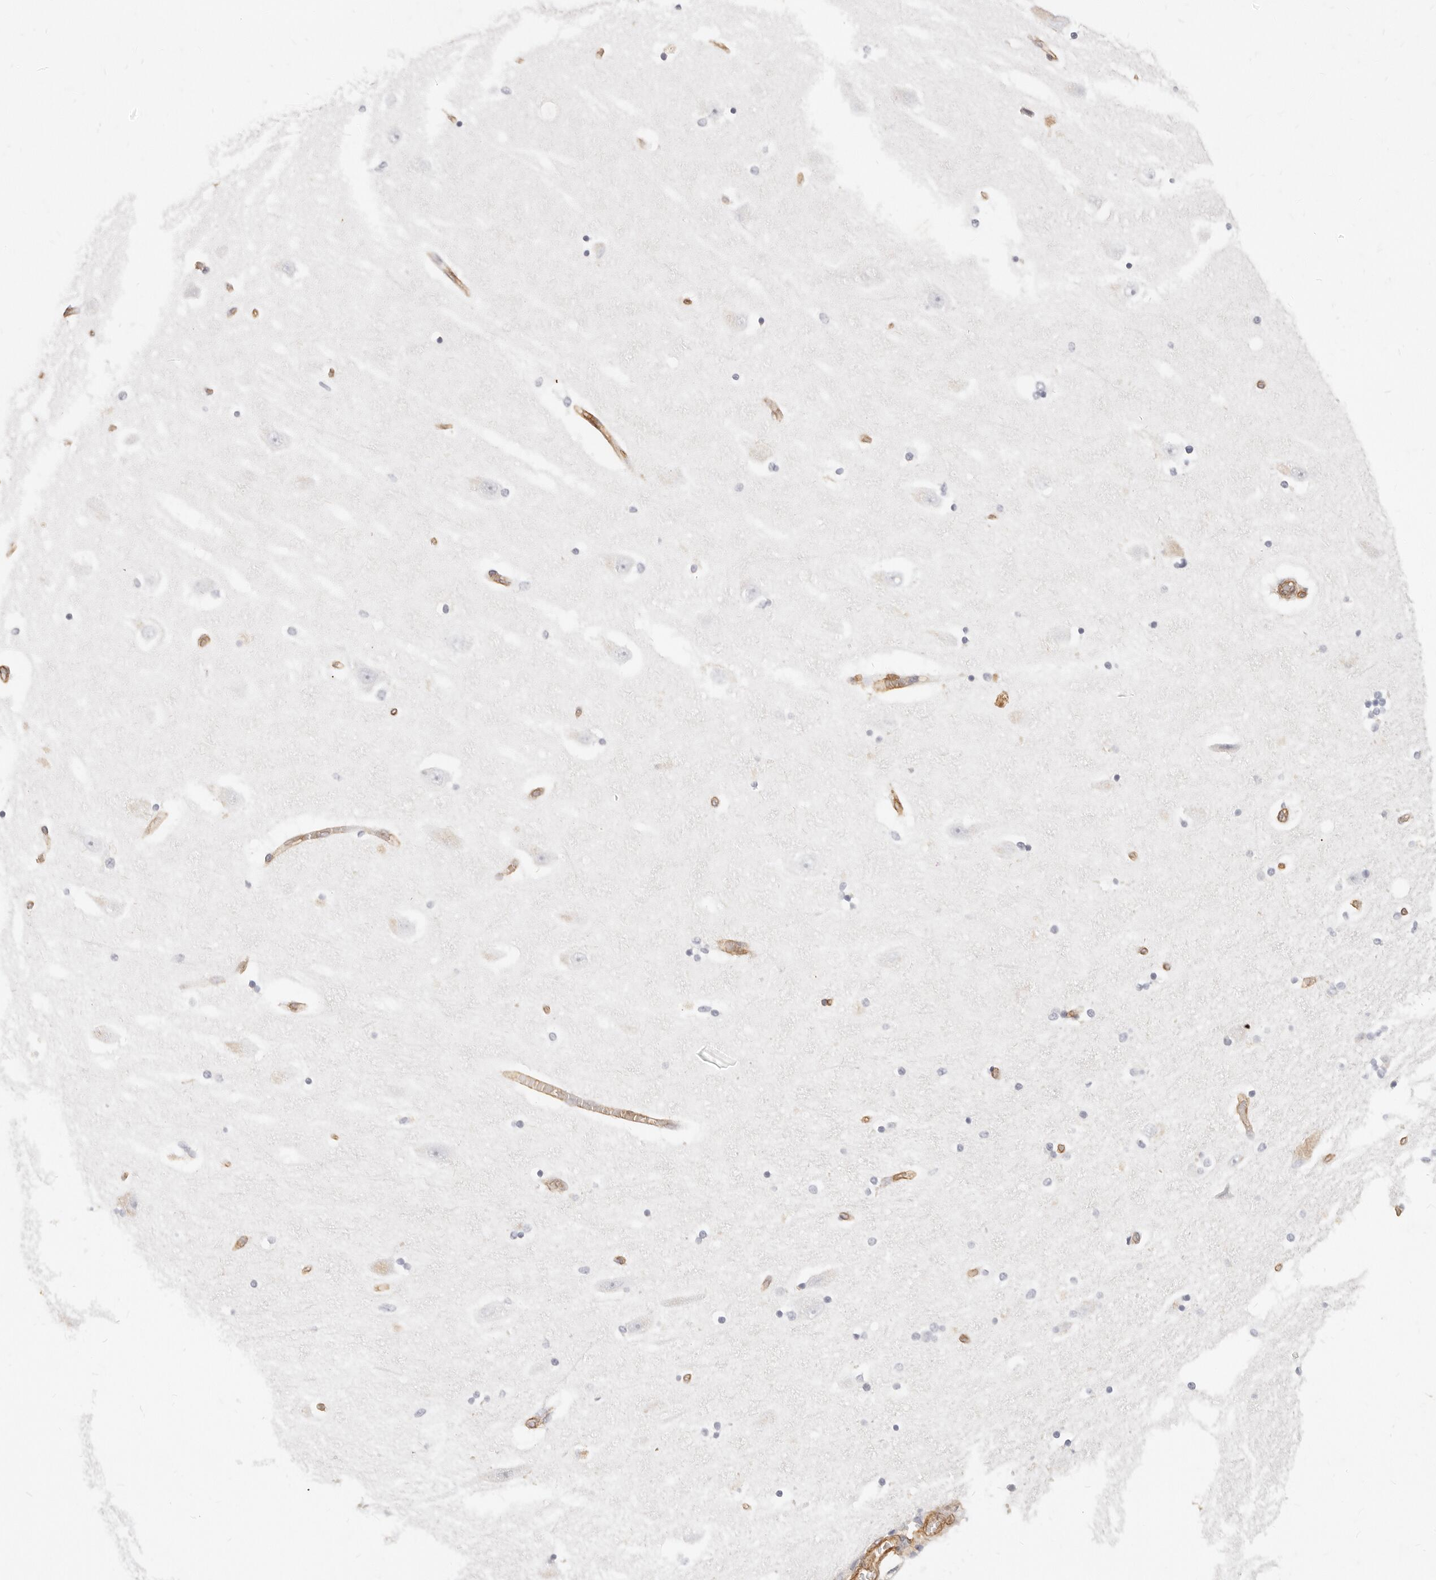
{"staining": {"intensity": "negative", "quantity": "none", "location": "none"}, "tissue": "hippocampus", "cell_type": "Glial cells", "image_type": "normal", "snomed": [{"axis": "morphology", "description": "Normal tissue, NOS"}, {"axis": "topography", "description": "Hippocampus"}], "caption": "IHC micrograph of normal hippocampus: human hippocampus stained with DAB reveals no significant protein positivity in glial cells.", "gene": "NUS1", "patient": {"sex": "female", "age": 54}}